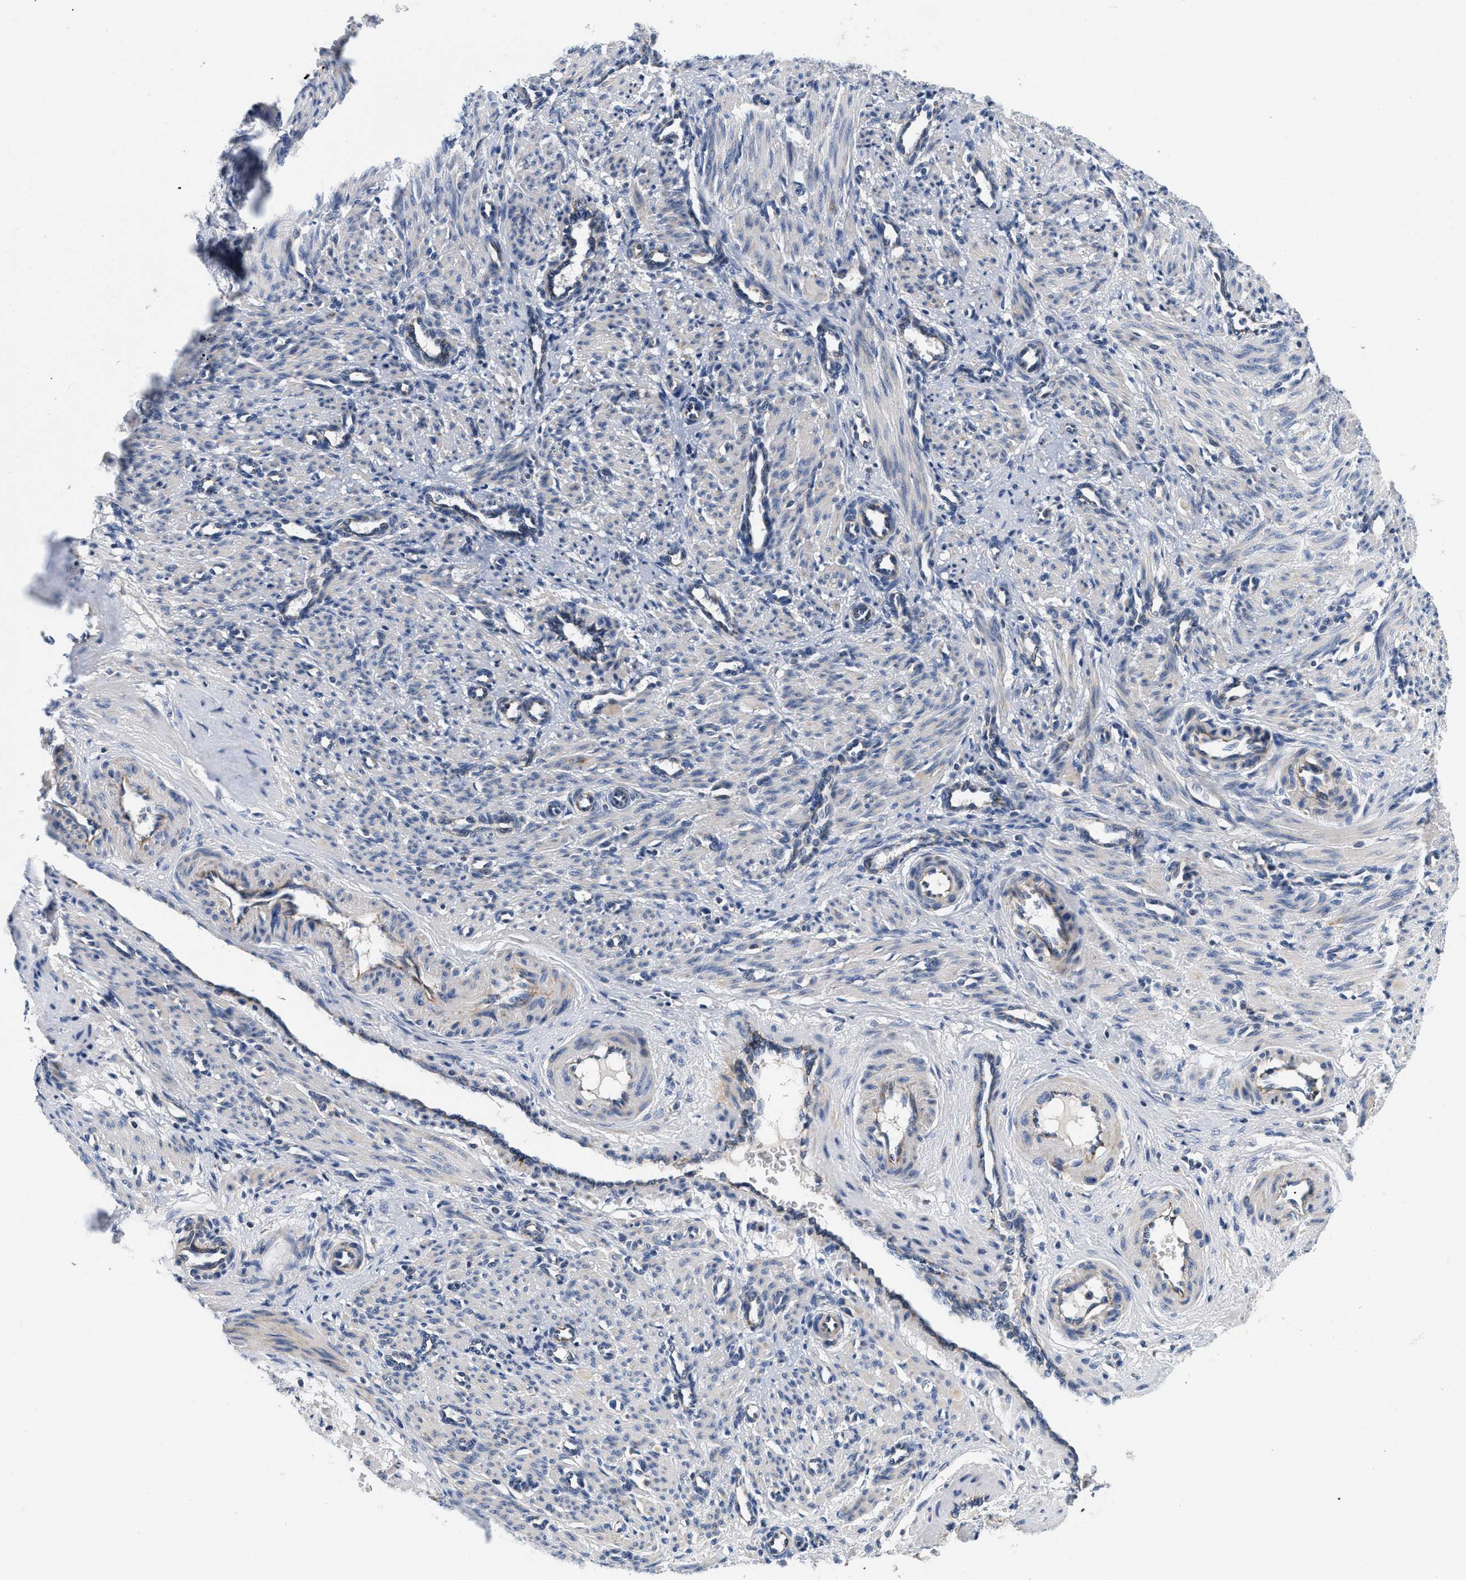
{"staining": {"intensity": "moderate", "quantity": "<25%", "location": "cytoplasmic/membranous"}, "tissue": "smooth muscle", "cell_type": "Smooth muscle cells", "image_type": "normal", "snomed": [{"axis": "morphology", "description": "Normal tissue, NOS"}, {"axis": "topography", "description": "Endometrium"}], "caption": "Immunohistochemistry staining of unremarkable smooth muscle, which reveals low levels of moderate cytoplasmic/membranous staining in about <25% of smooth muscle cells indicating moderate cytoplasmic/membranous protein positivity. The staining was performed using DAB (brown) for protein detection and nuclei were counterstained in hematoxylin (blue).", "gene": "PDP1", "patient": {"sex": "female", "age": 33}}